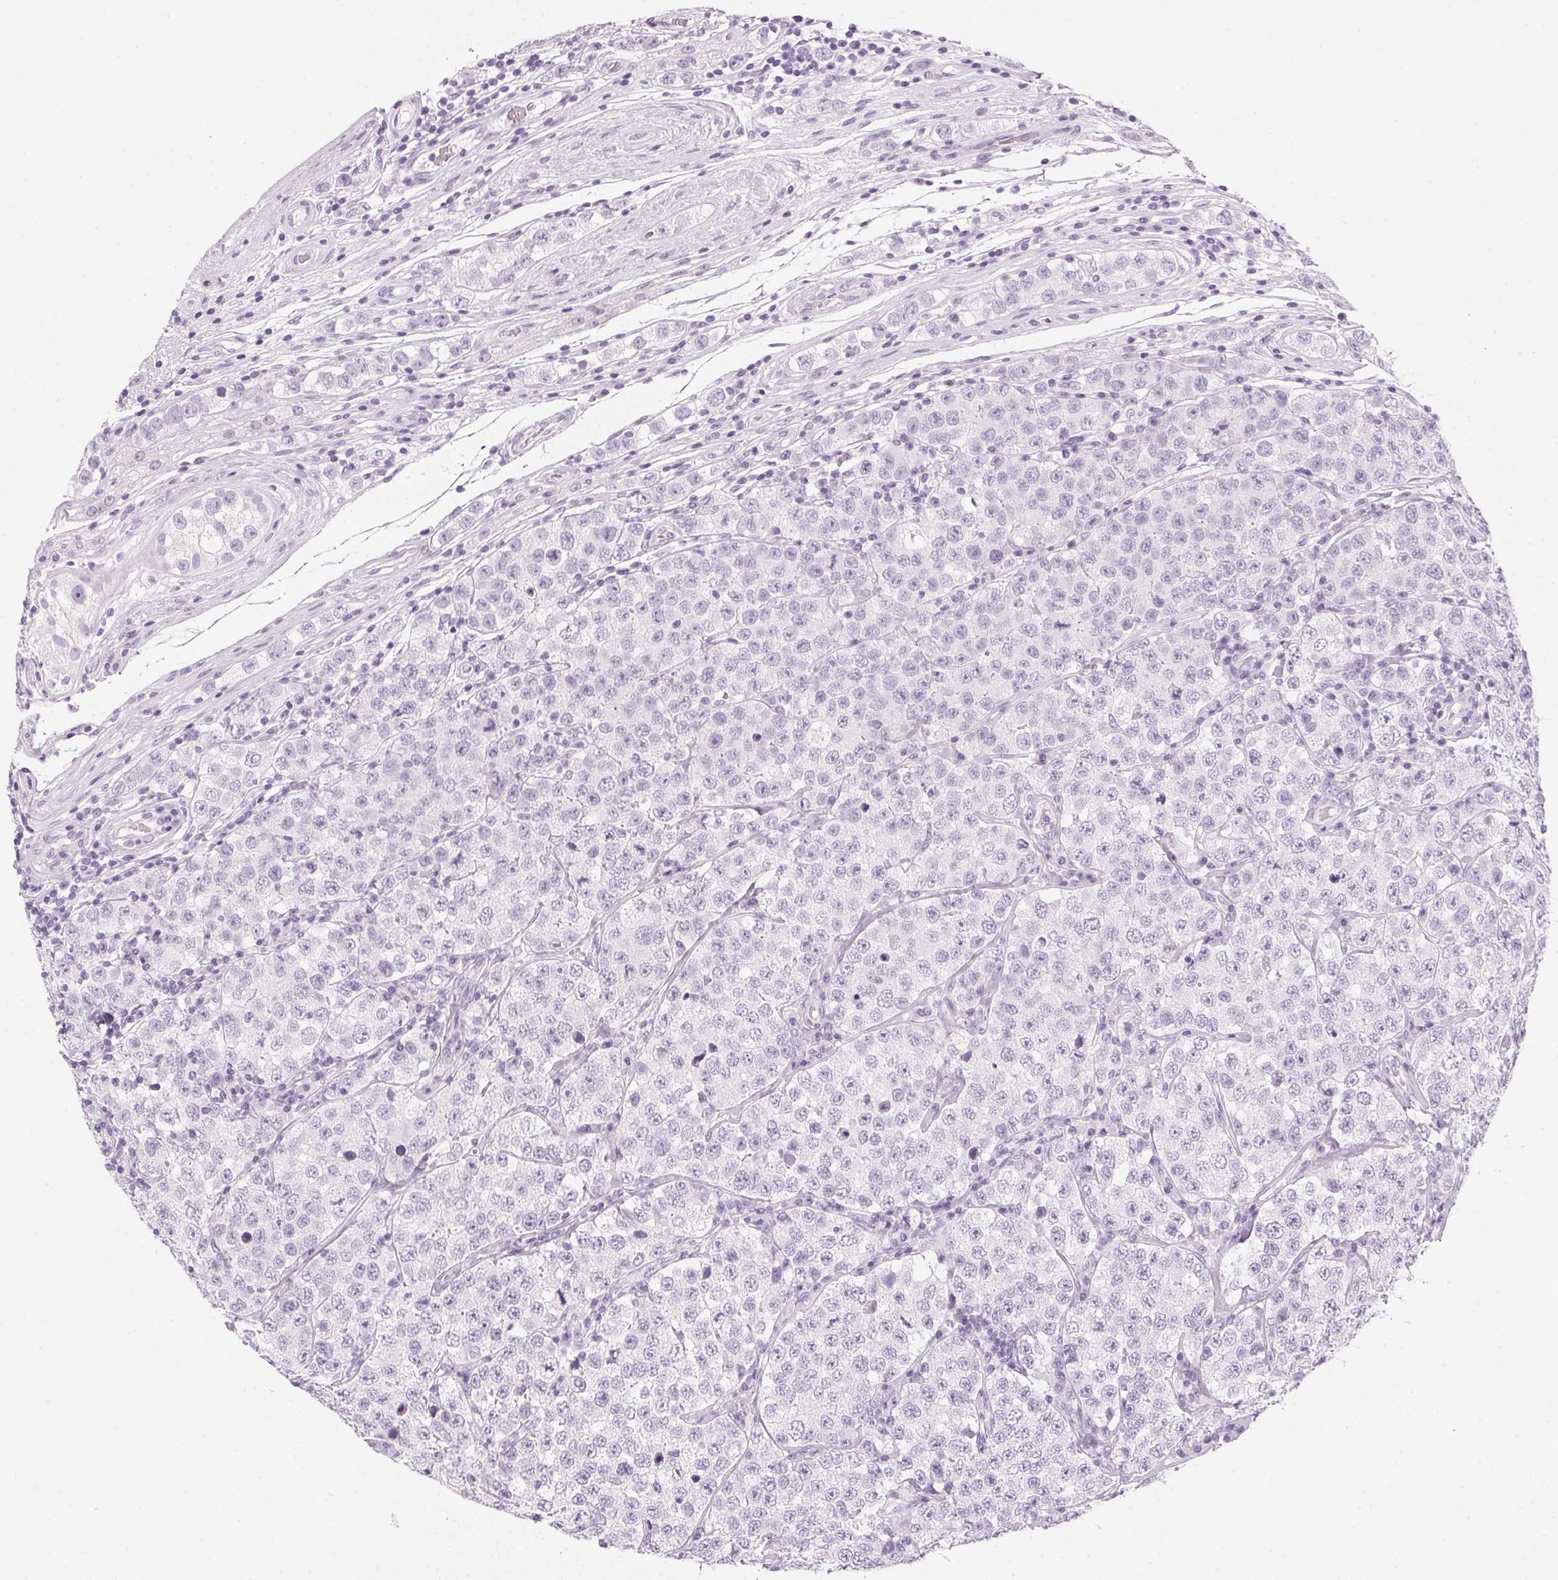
{"staining": {"intensity": "negative", "quantity": "none", "location": "none"}, "tissue": "testis cancer", "cell_type": "Tumor cells", "image_type": "cancer", "snomed": [{"axis": "morphology", "description": "Seminoma, NOS"}, {"axis": "topography", "description": "Testis"}], "caption": "Tumor cells show no significant protein positivity in testis cancer.", "gene": "IGFBP1", "patient": {"sex": "male", "age": 34}}